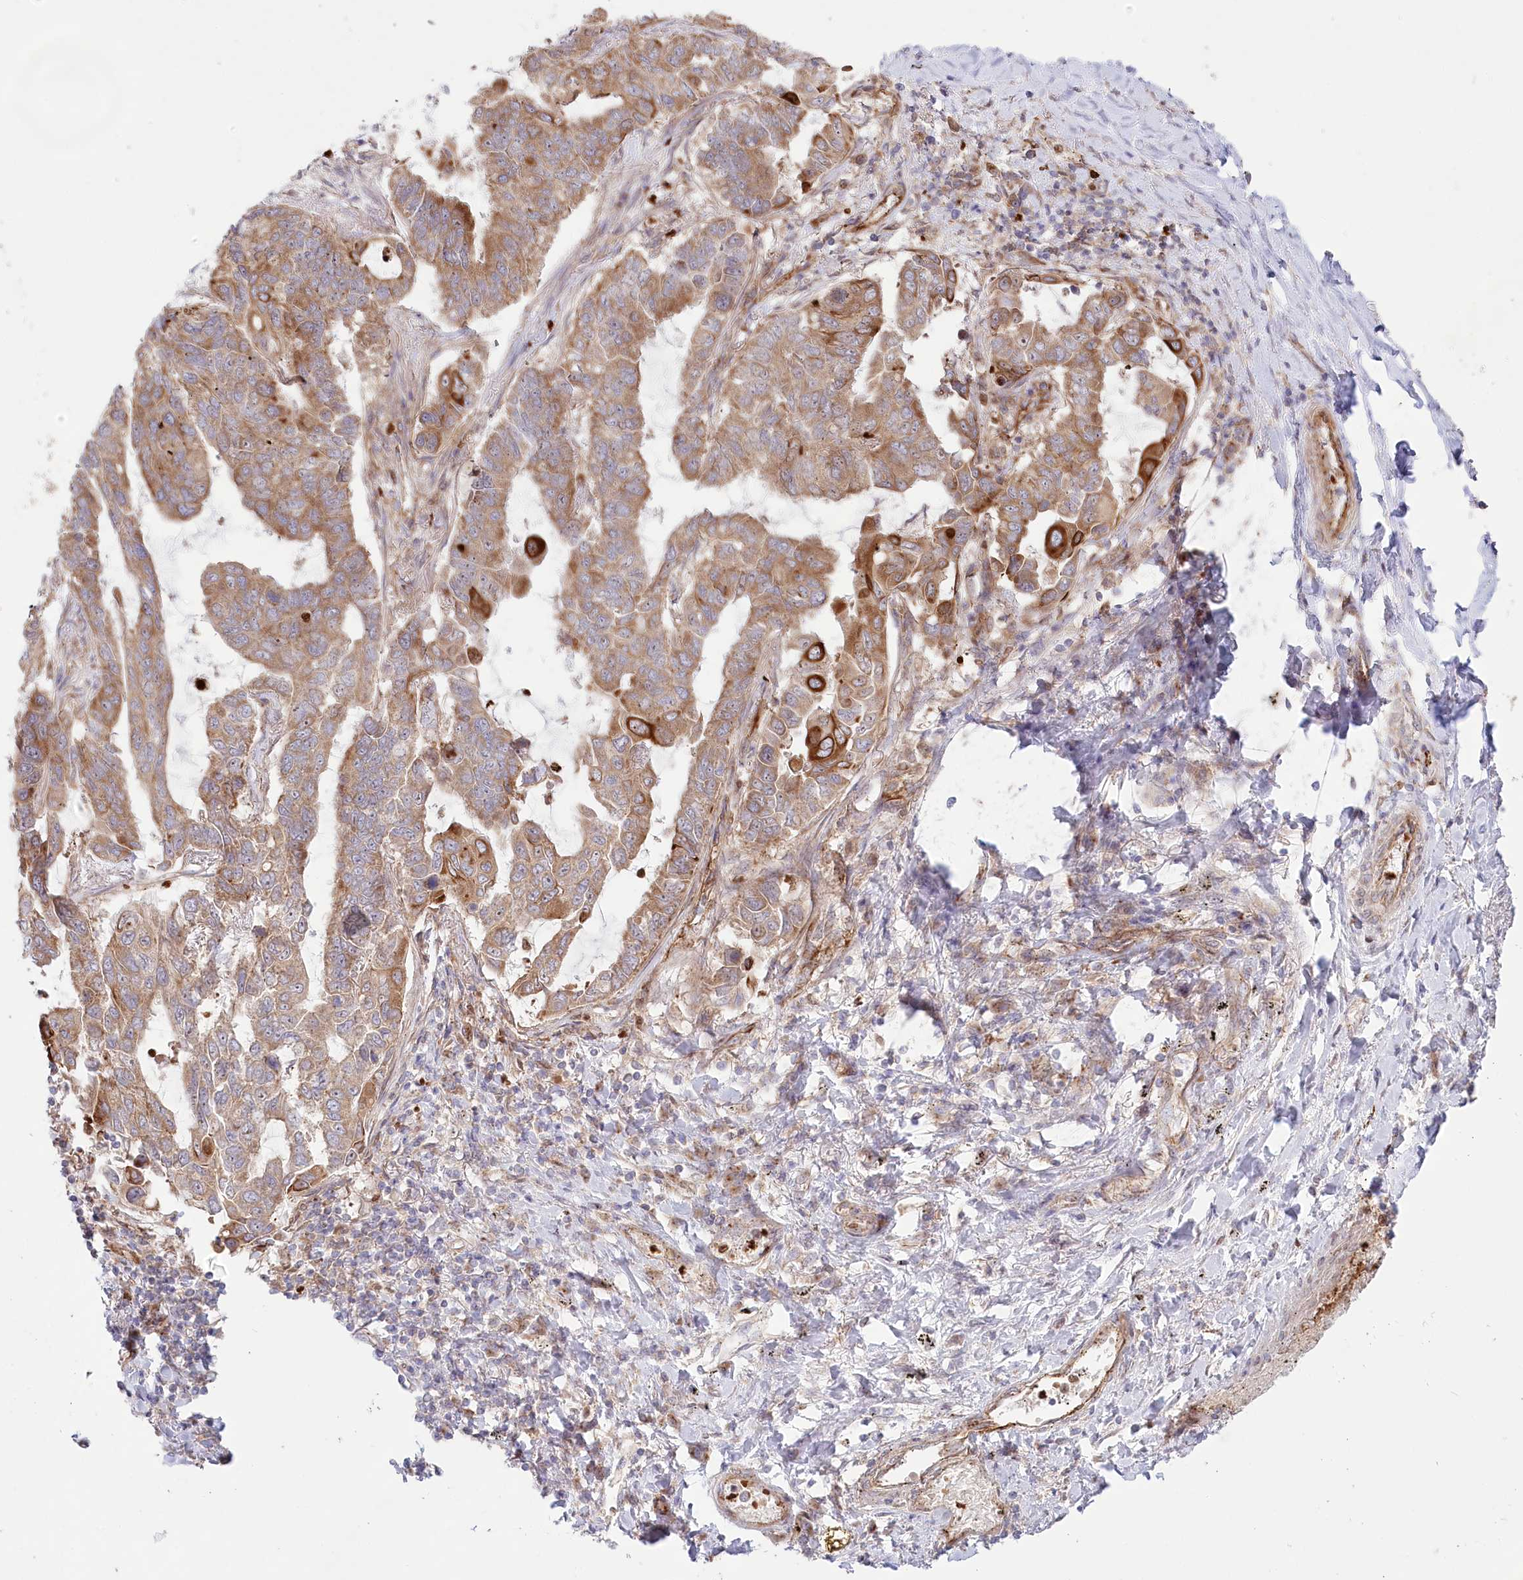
{"staining": {"intensity": "moderate", "quantity": ">75%", "location": "cytoplasmic/membranous"}, "tissue": "lung cancer", "cell_type": "Tumor cells", "image_type": "cancer", "snomed": [{"axis": "morphology", "description": "Adenocarcinoma, NOS"}, {"axis": "topography", "description": "Lung"}], "caption": "Immunohistochemical staining of lung adenocarcinoma exhibits medium levels of moderate cytoplasmic/membranous protein expression in about >75% of tumor cells.", "gene": "COMMD3", "patient": {"sex": "male", "age": 64}}